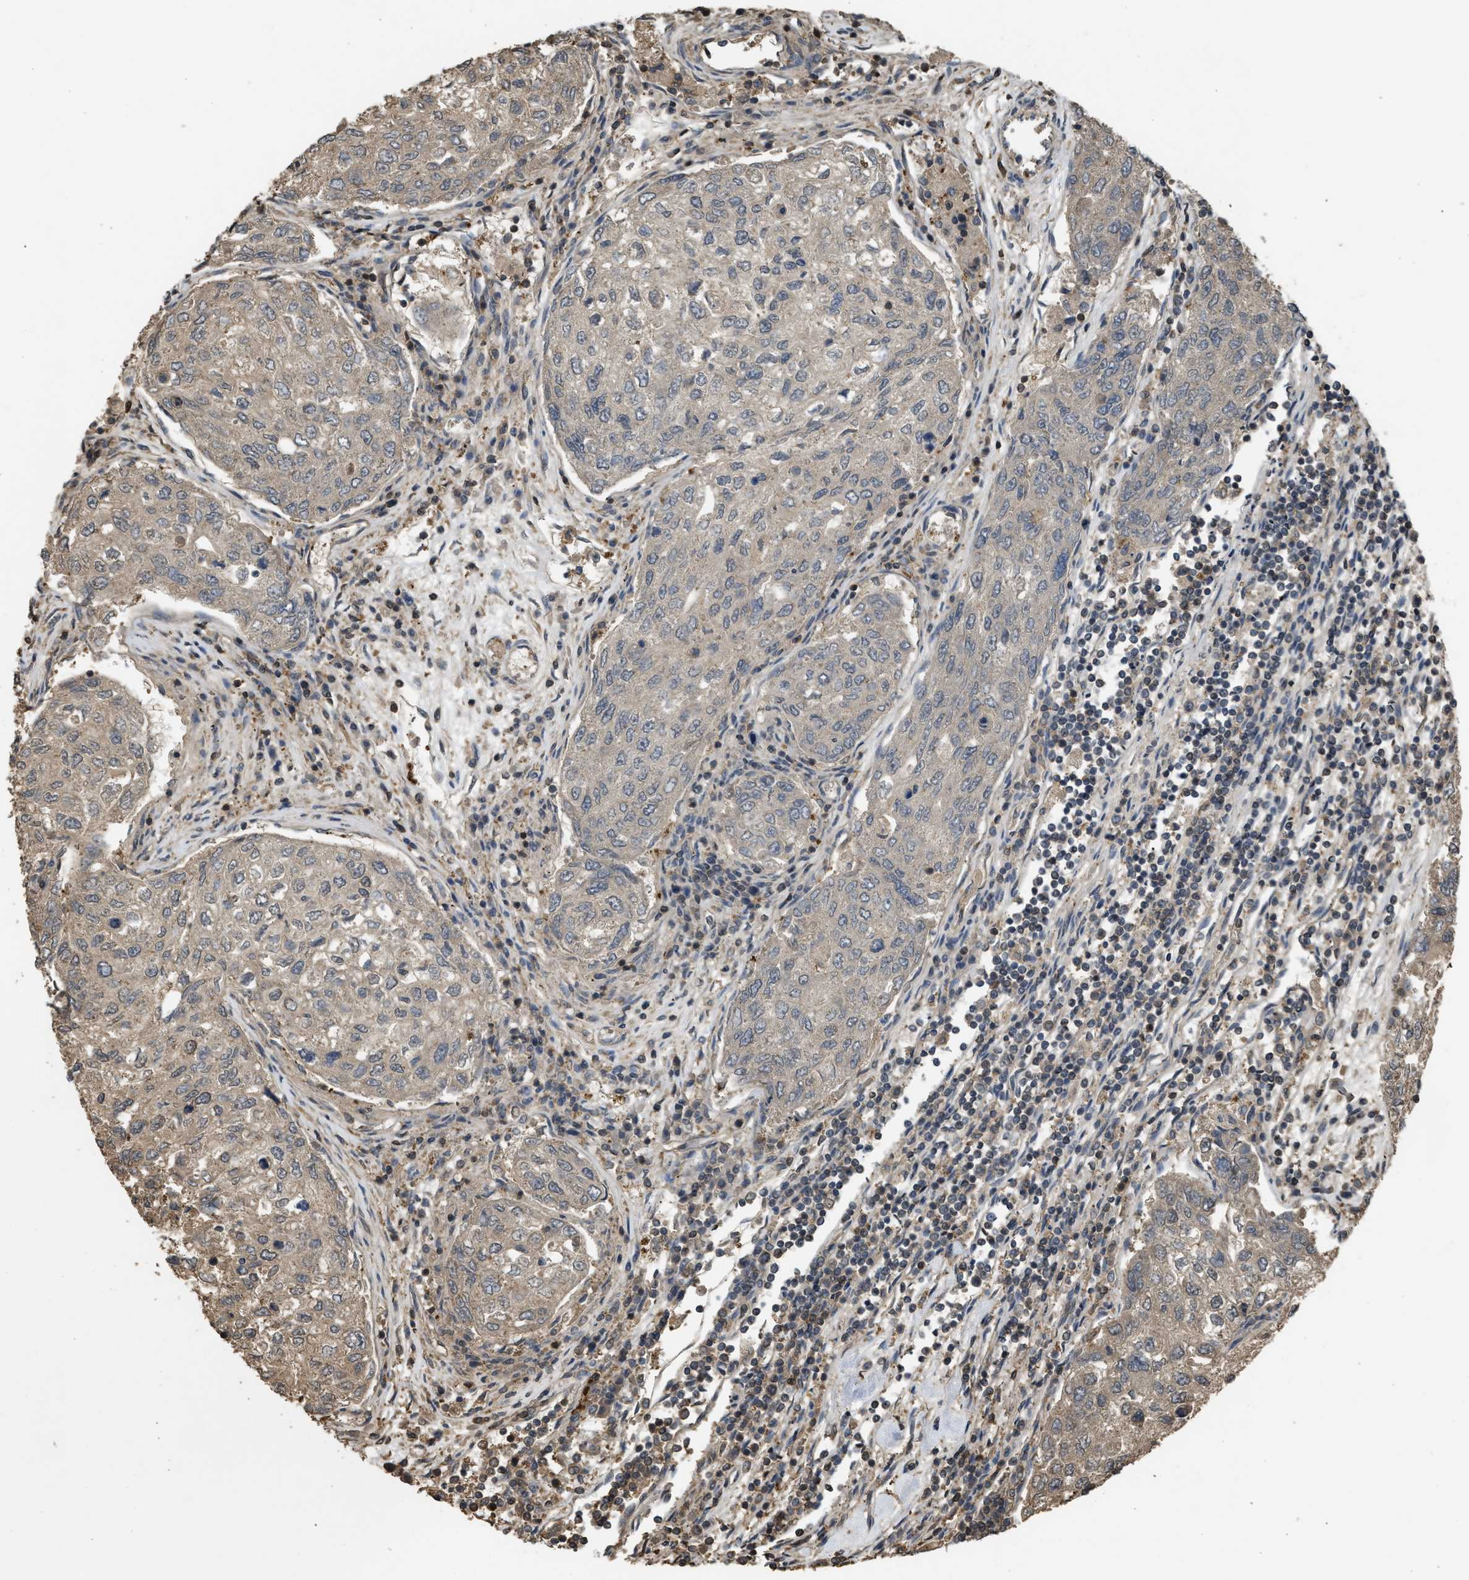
{"staining": {"intensity": "weak", "quantity": "<25%", "location": "cytoplasmic/membranous"}, "tissue": "urothelial cancer", "cell_type": "Tumor cells", "image_type": "cancer", "snomed": [{"axis": "morphology", "description": "Urothelial carcinoma, High grade"}, {"axis": "topography", "description": "Lymph node"}, {"axis": "topography", "description": "Urinary bladder"}], "caption": "Immunohistochemistry (IHC) micrograph of urothelial carcinoma (high-grade) stained for a protein (brown), which reveals no staining in tumor cells. (Brightfield microscopy of DAB (3,3'-diaminobenzidine) IHC at high magnification).", "gene": "ARHGDIA", "patient": {"sex": "male", "age": 51}}